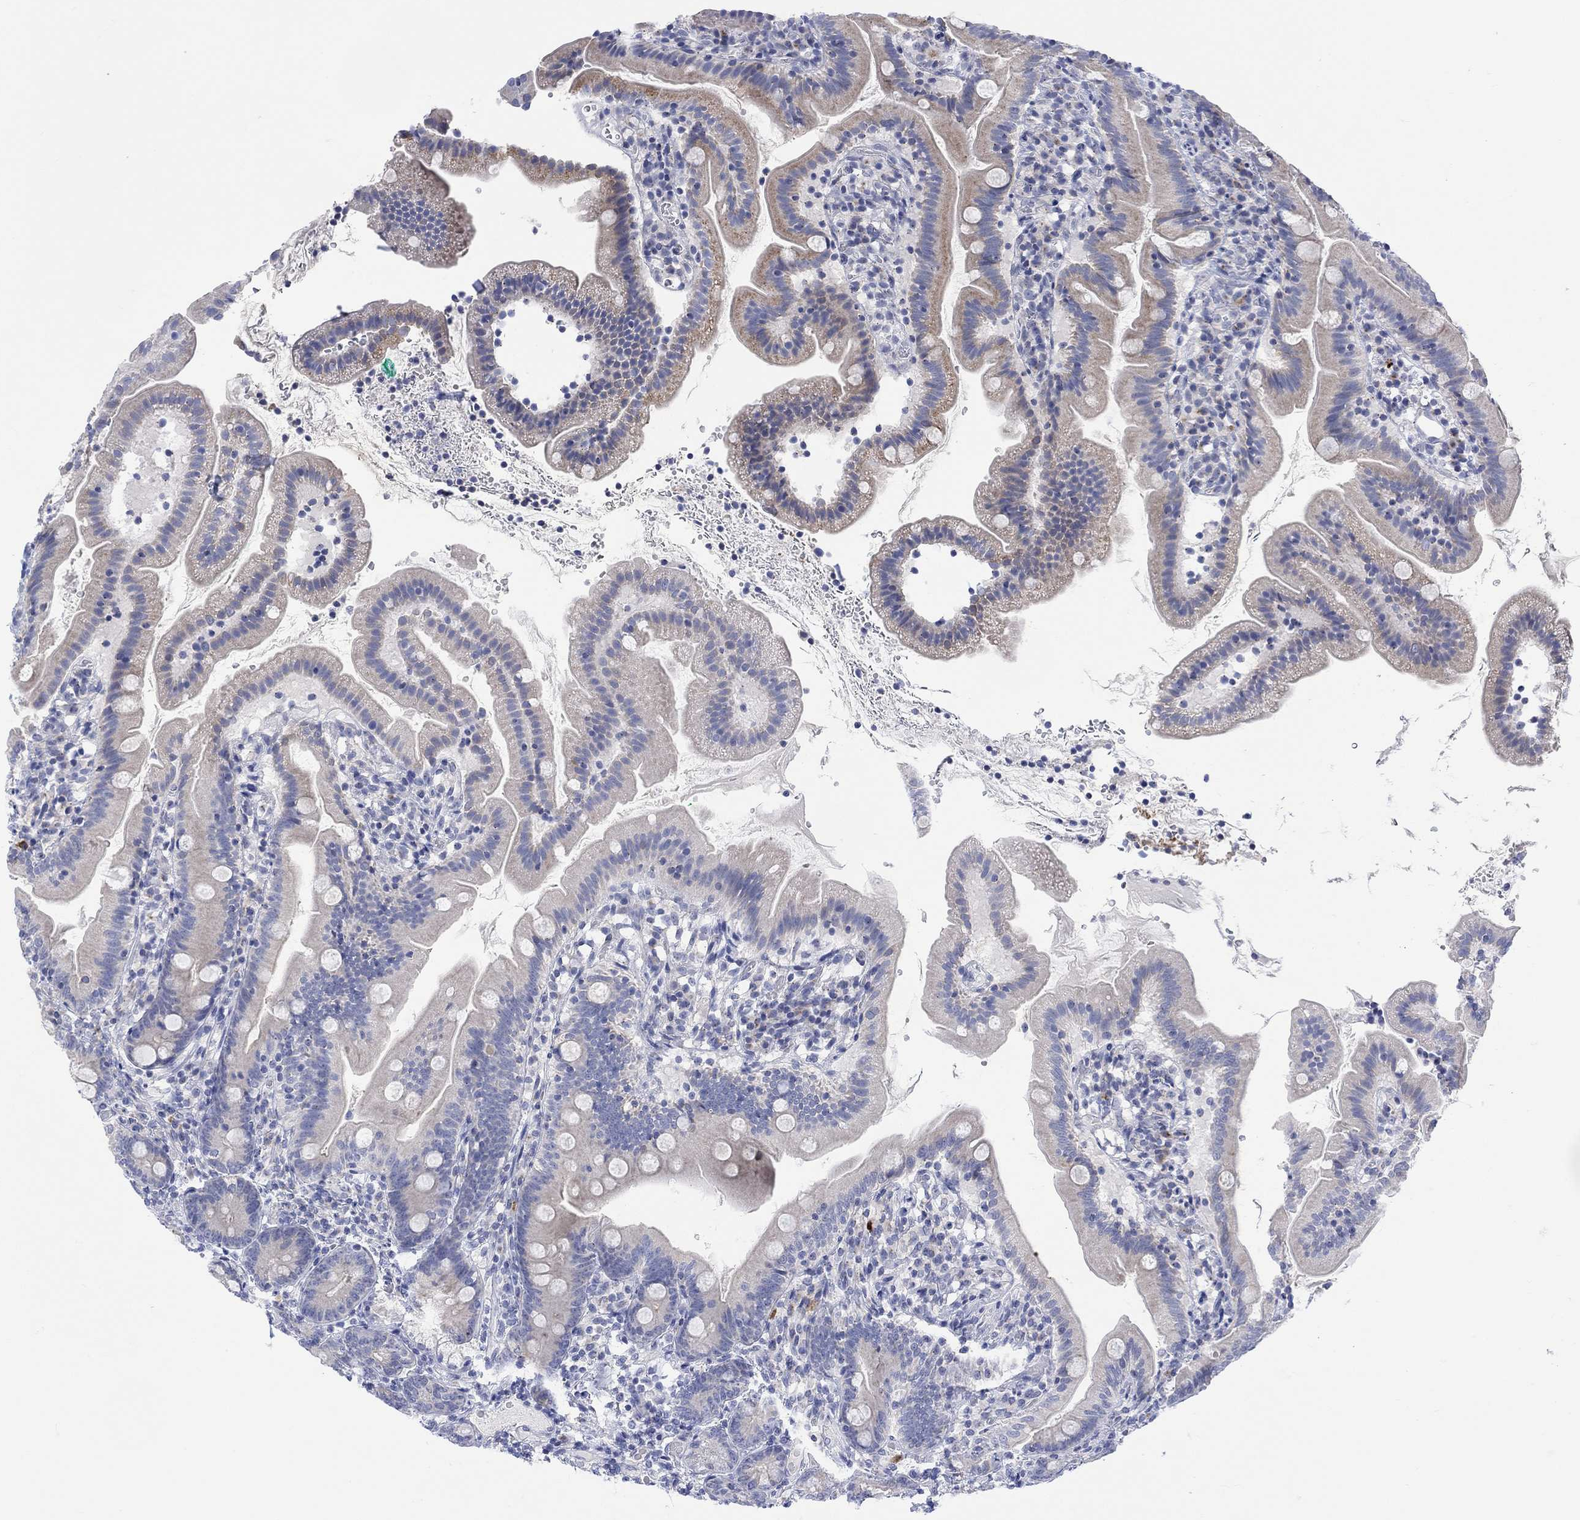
{"staining": {"intensity": "weak", "quantity": "<25%", "location": "cytoplasmic/membranous"}, "tissue": "duodenum", "cell_type": "Glandular cells", "image_type": "normal", "snomed": [{"axis": "morphology", "description": "Normal tissue, NOS"}, {"axis": "topography", "description": "Duodenum"}], "caption": "Glandular cells are negative for brown protein staining in benign duodenum.", "gene": "DCX", "patient": {"sex": "female", "age": 67}}